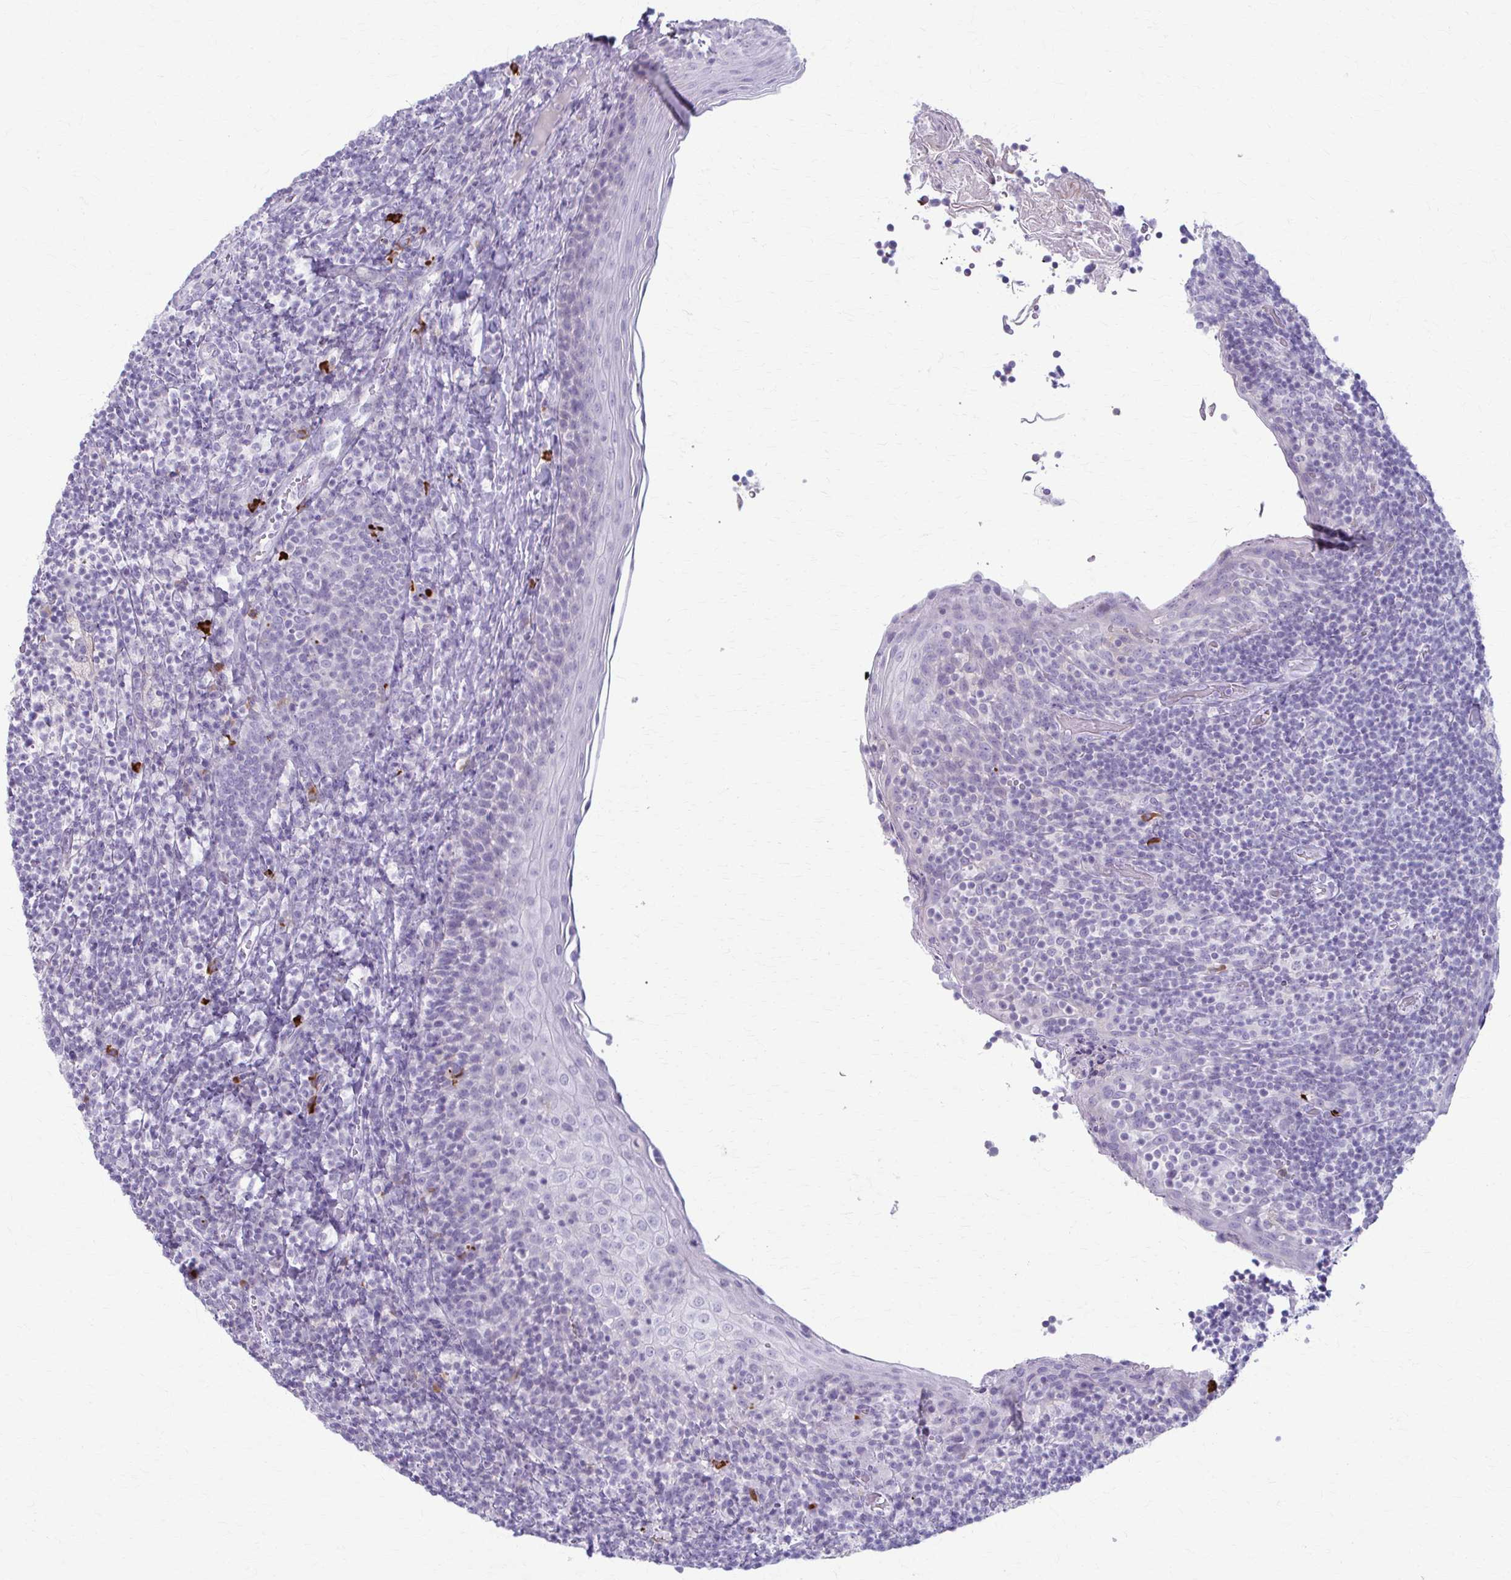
{"staining": {"intensity": "negative", "quantity": "none", "location": "none"}, "tissue": "tonsil", "cell_type": "Germinal center cells", "image_type": "normal", "snomed": [{"axis": "morphology", "description": "Normal tissue, NOS"}, {"axis": "topography", "description": "Tonsil"}], "caption": "Immunohistochemical staining of unremarkable human tonsil displays no significant positivity in germinal center cells.", "gene": "LDLRAP1", "patient": {"sex": "female", "age": 10}}